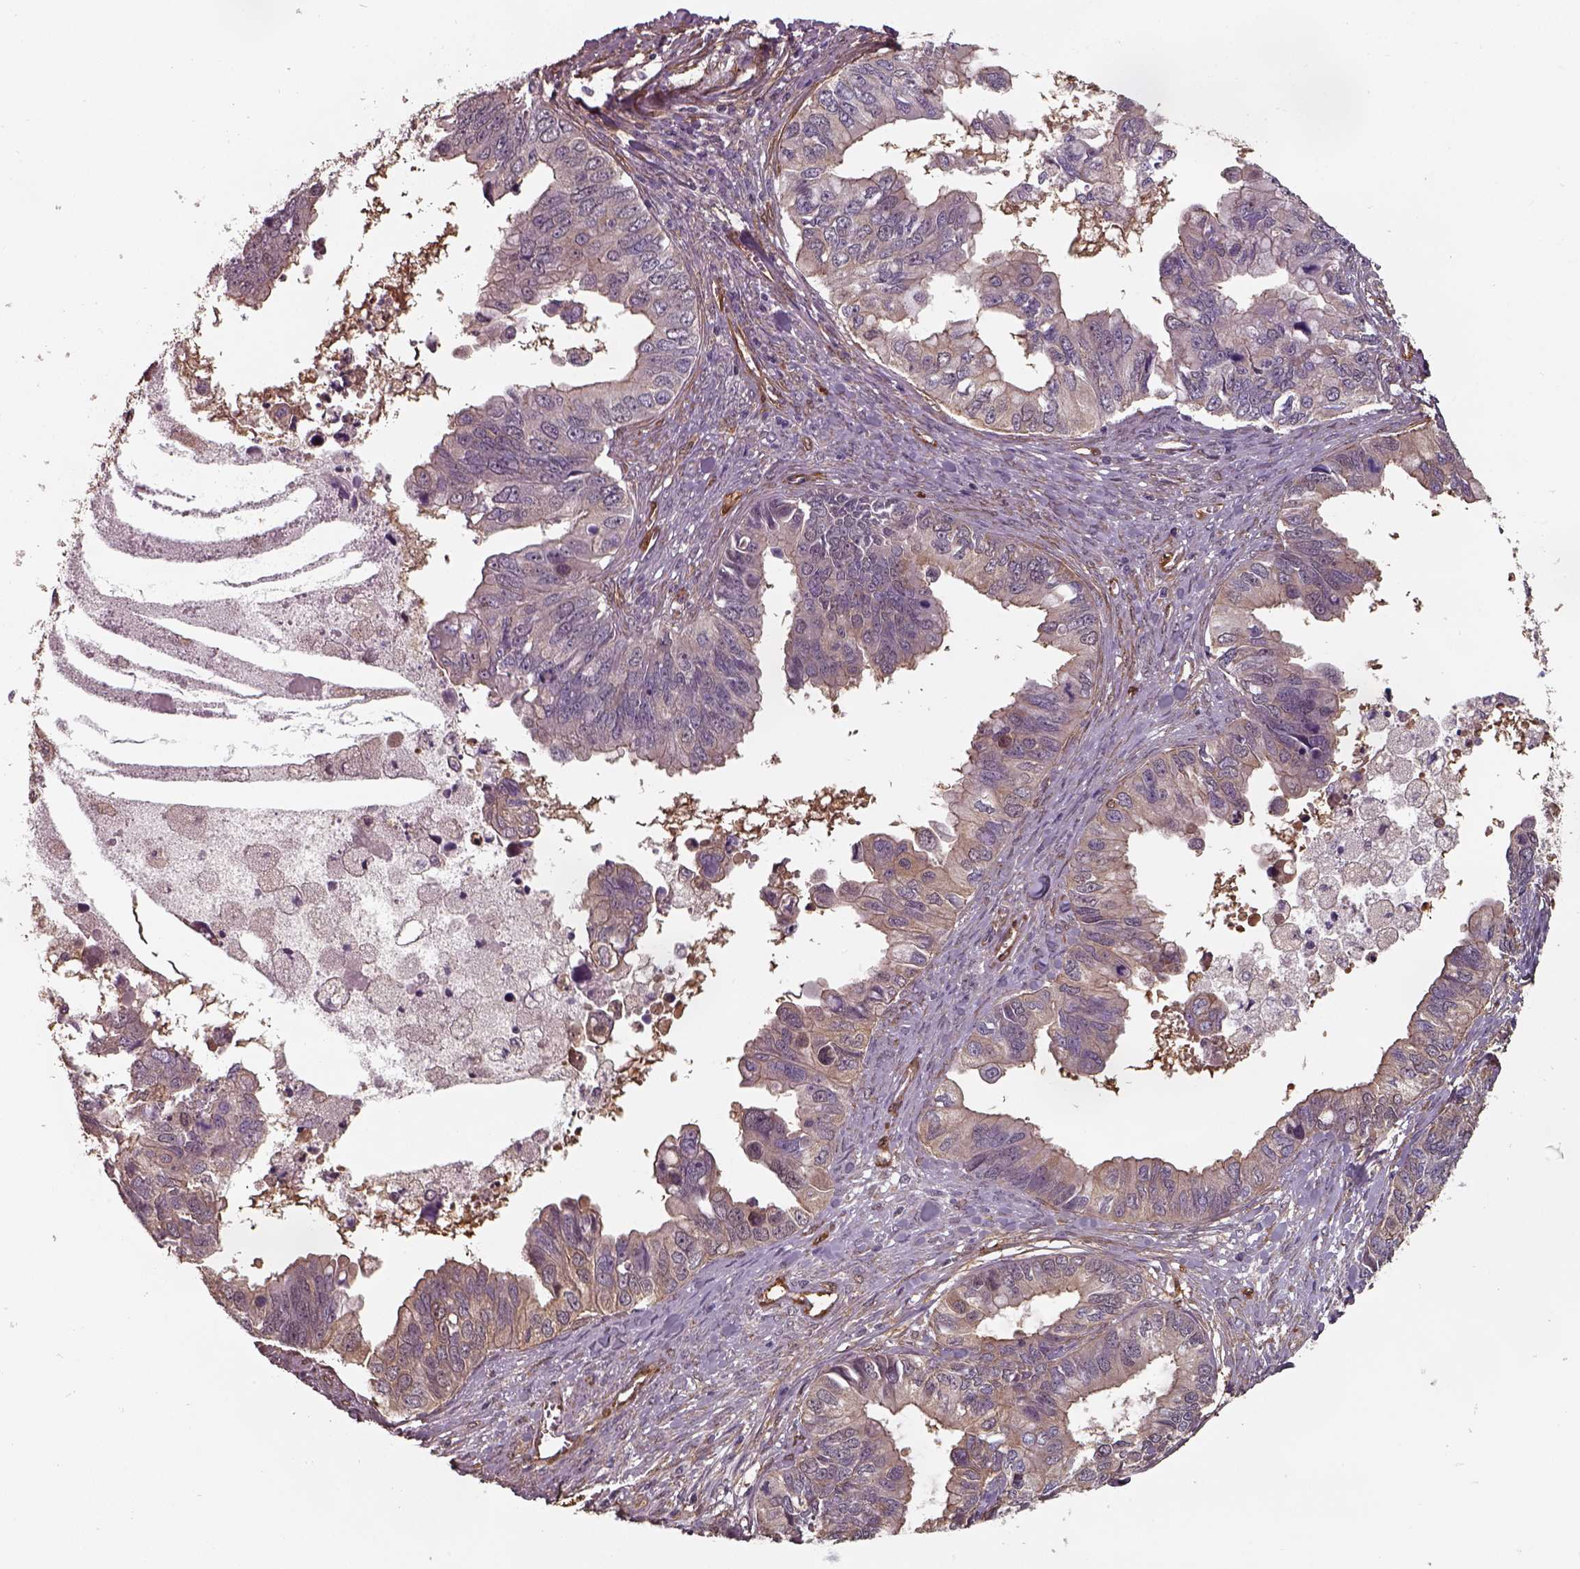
{"staining": {"intensity": "weak", "quantity": ">75%", "location": "cytoplasmic/membranous"}, "tissue": "ovarian cancer", "cell_type": "Tumor cells", "image_type": "cancer", "snomed": [{"axis": "morphology", "description": "Cystadenocarcinoma, mucinous, NOS"}, {"axis": "topography", "description": "Ovary"}], "caption": "Human mucinous cystadenocarcinoma (ovarian) stained with a protein marker shows weak staining in tumor cells.", "gene": "ISYNA1", "patient": {"sex": "female", "age": 76}}